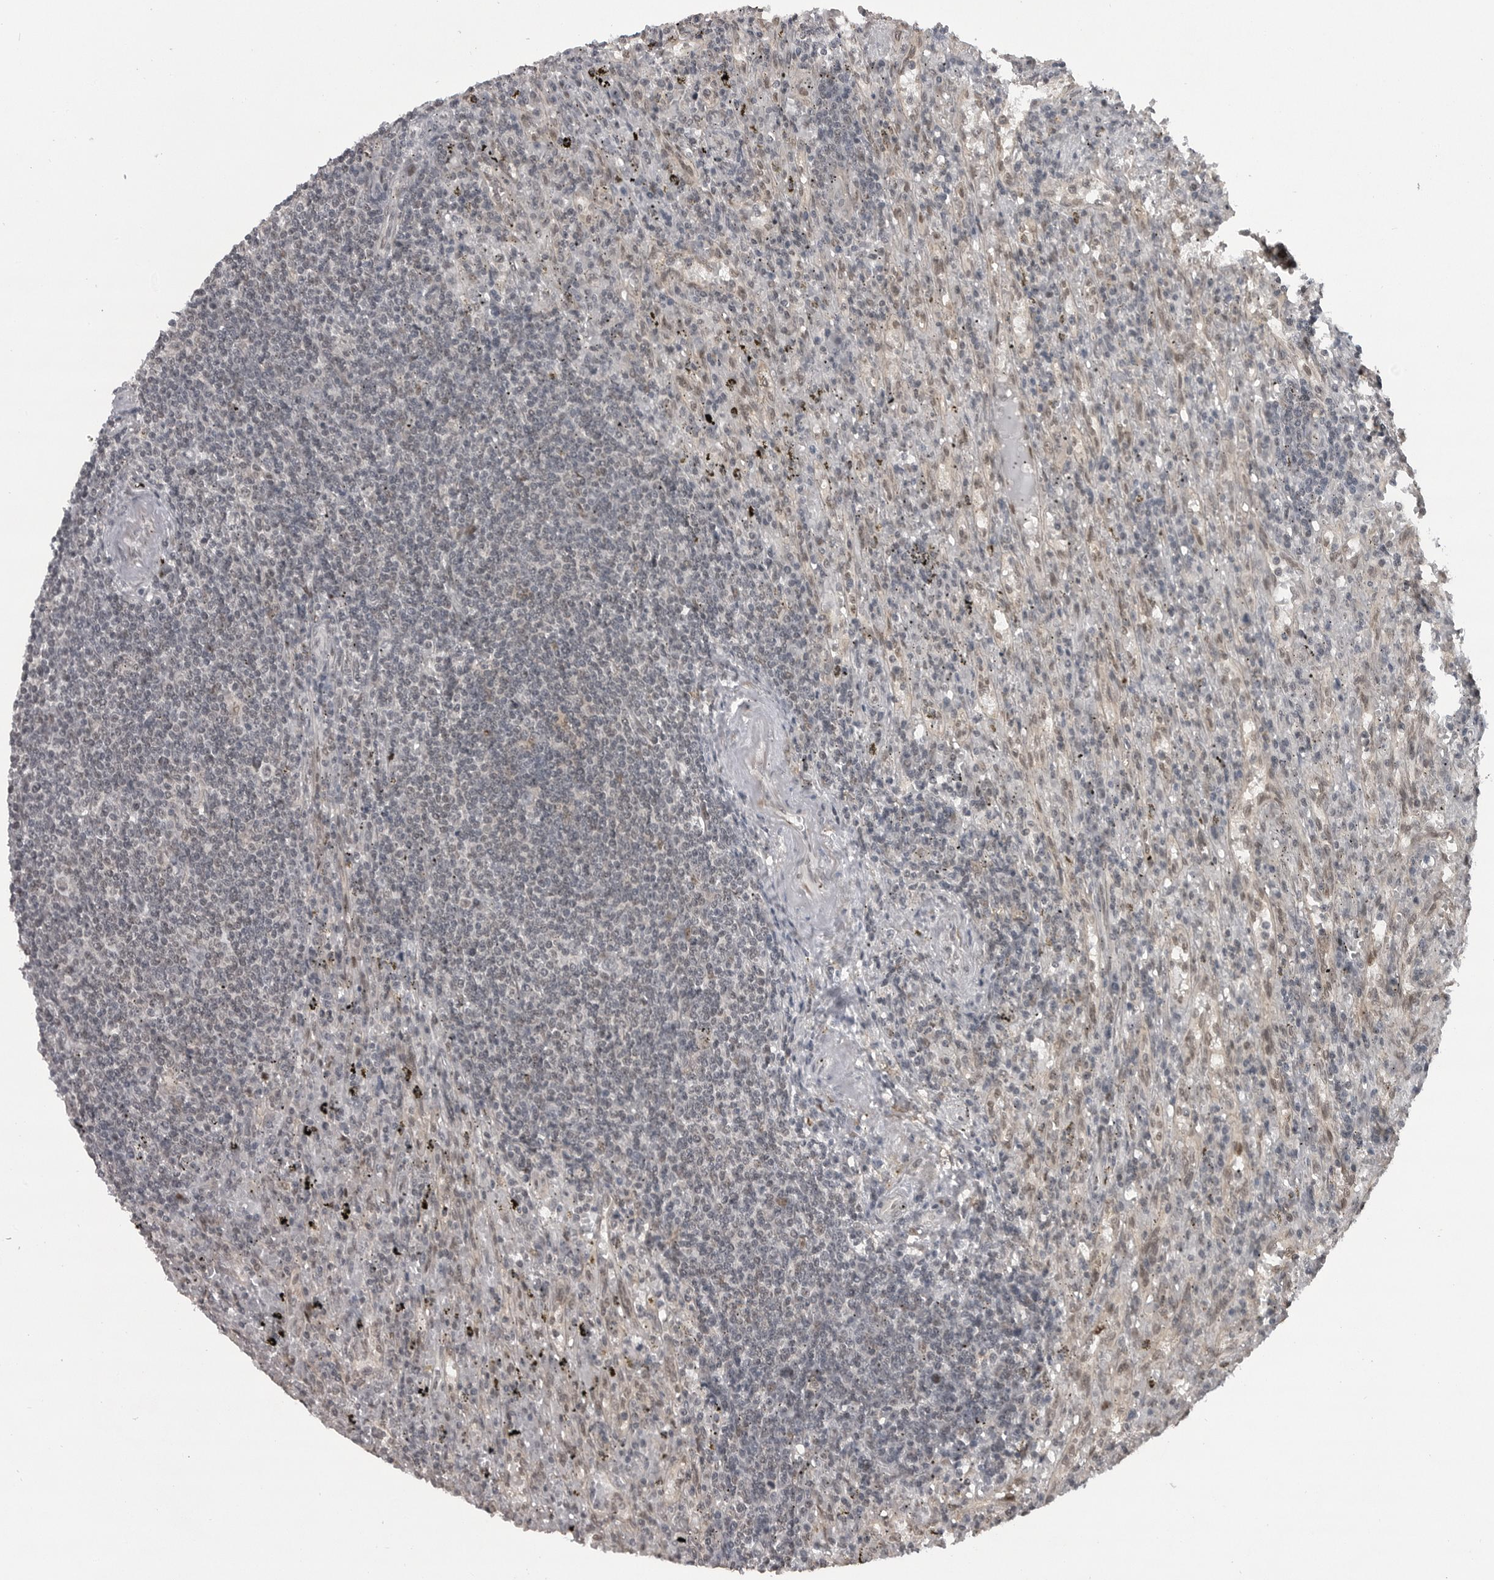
{"staining": {"intensity": "negative", "quantity": "none", "location": "none"}, "tissue": "lymphoma", "cell_type": "Tumor cells", "image_type": "cancer", "snomed": [{"axis": "morphology", "description": "Malignant lymphoma, non-Hodgkin's type, Low grade"}, {"axis": "topography", "description": "Spleen"}], "caption": "Tumor cells are negative for protein expression in human lymphoma. (DAB immunohistochemistry, high magnification).", "gene": "C8orf58", "patient": {"sex": "male", "age": 76}}